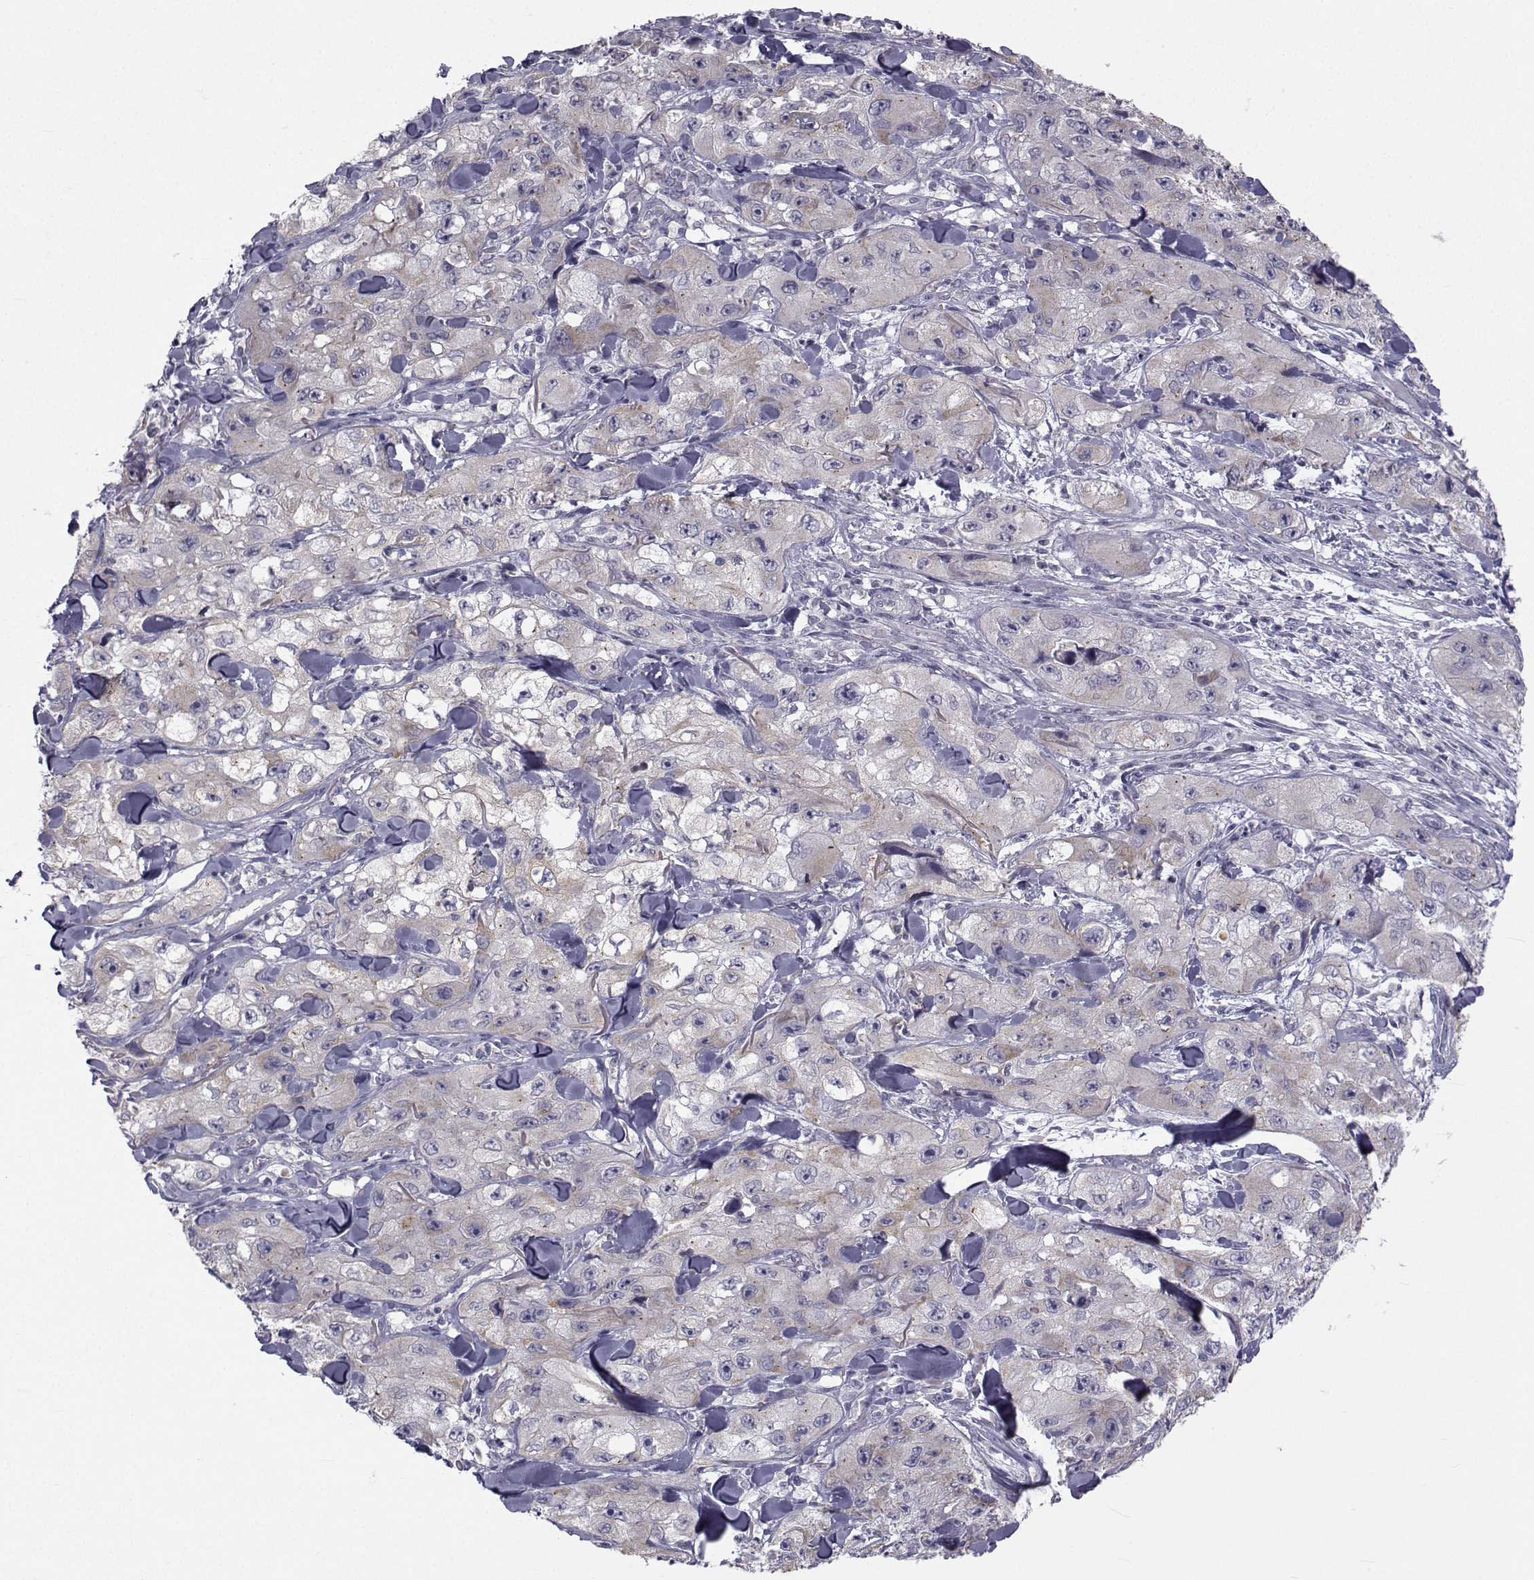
{"staining": {"intensity": "negative", "quantity": "none", "location": "none"}, "tissue": "skin cancer", "cell_type": "Tumor cells", "image_type": "cancer", "snomed": [{"axis": "morphology", "description": "Squamous cell carcinoma, NOS"}, {"axis": "topography", "description": "Skin"}, {"axis": "topography", "description": "Subcutis"}], "caption": "Protein analysis of skin cancer (squamous cell carcinoma) displays no significant staining in tumor cells.", "gene": "ANGPT1", "patient": {"sex": "male", "age": 73}}